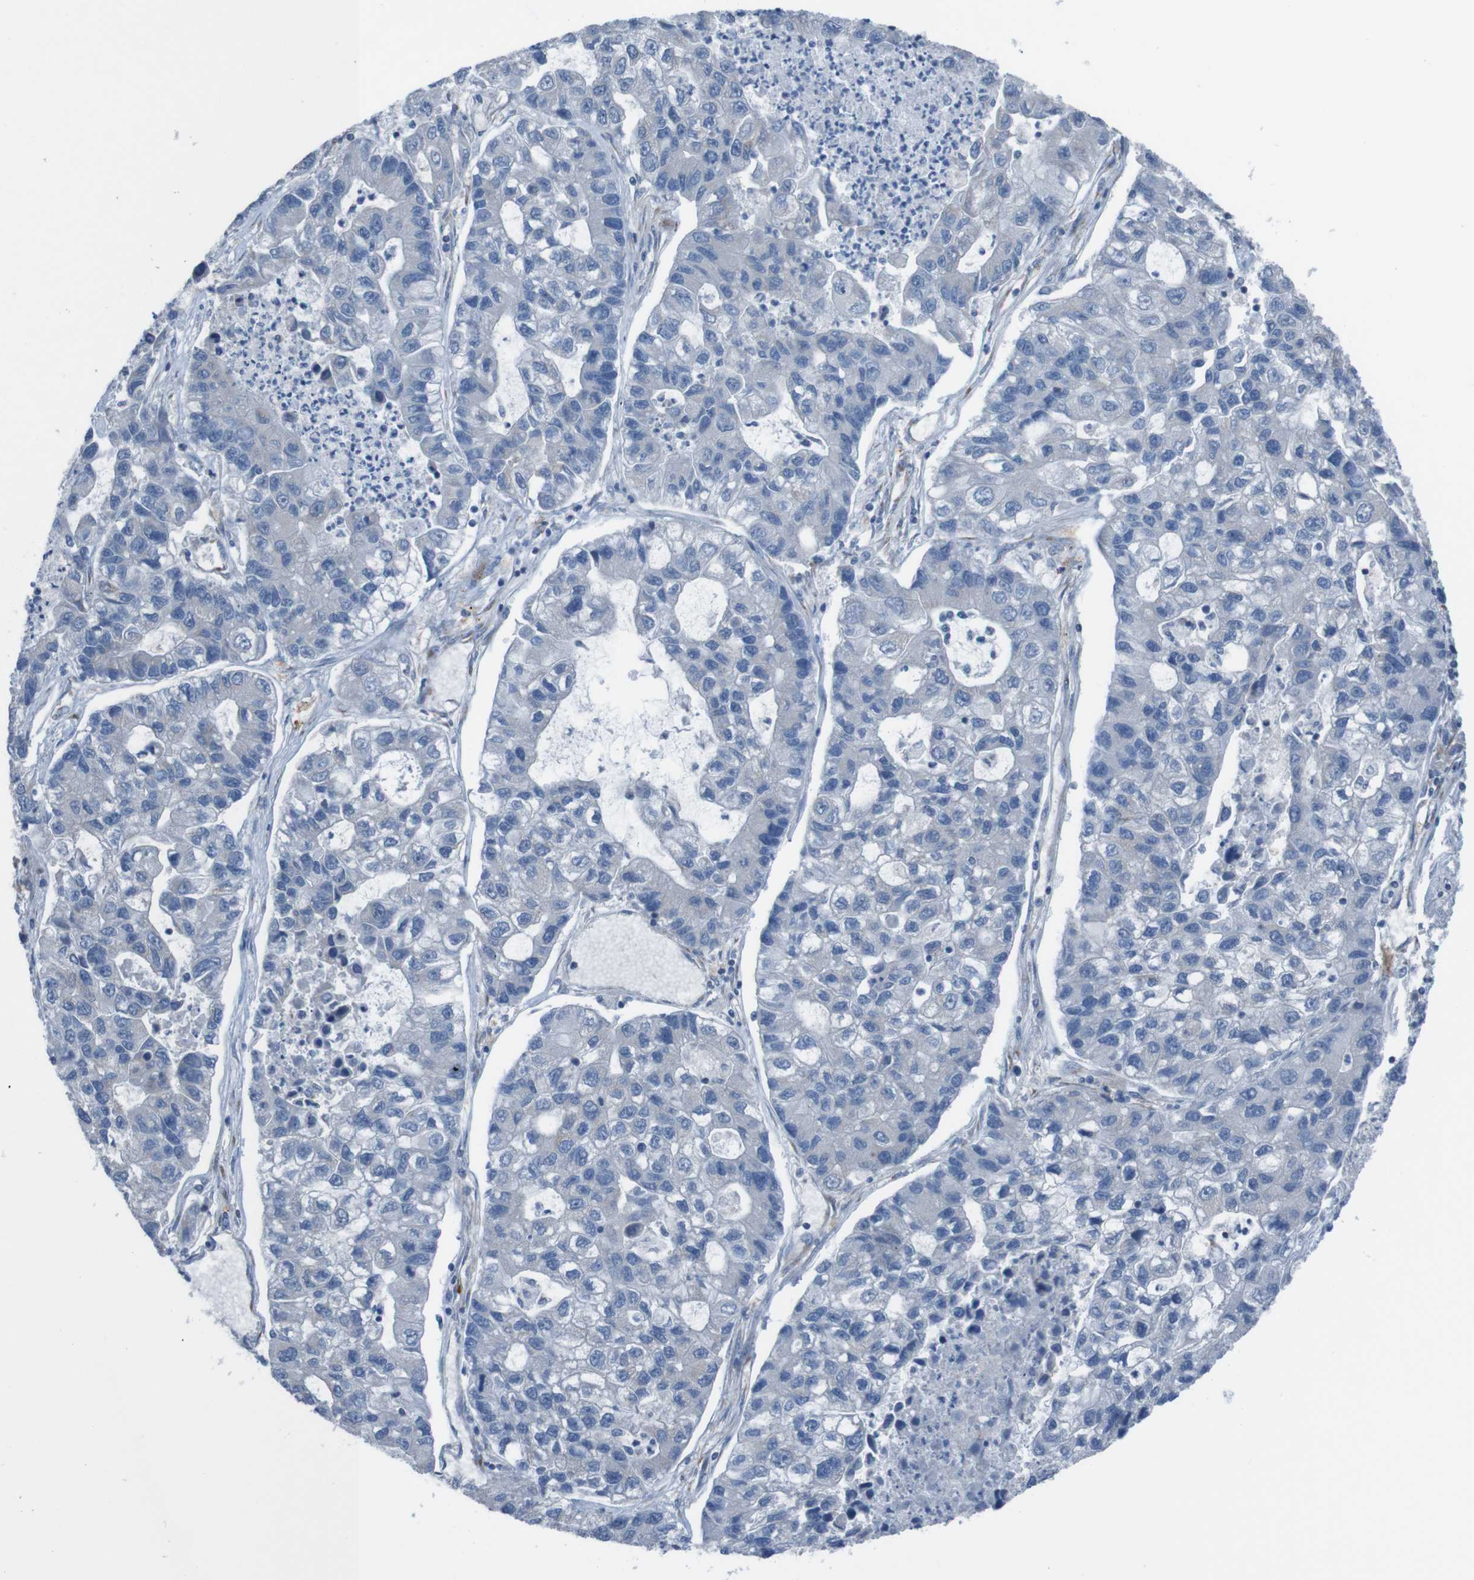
{"staining": {"intensity": "negative", "quantity": "none", "location": "none"}, "tissue": "lung cancer", "cell_type": "Tumor cells", "image_type": "cancer", "snomed": [{"axis": "morphology", "description": "Adenocarcinoma, NOS"}, {"axis": "topography", "description": "Lung"}], "caption": "Adenocarcinoma (lung) stained for a protein using IHC displays no positivity tumor cells.", "gene": "MINAR1", "patient": {"sex": "female", "age": 51}}